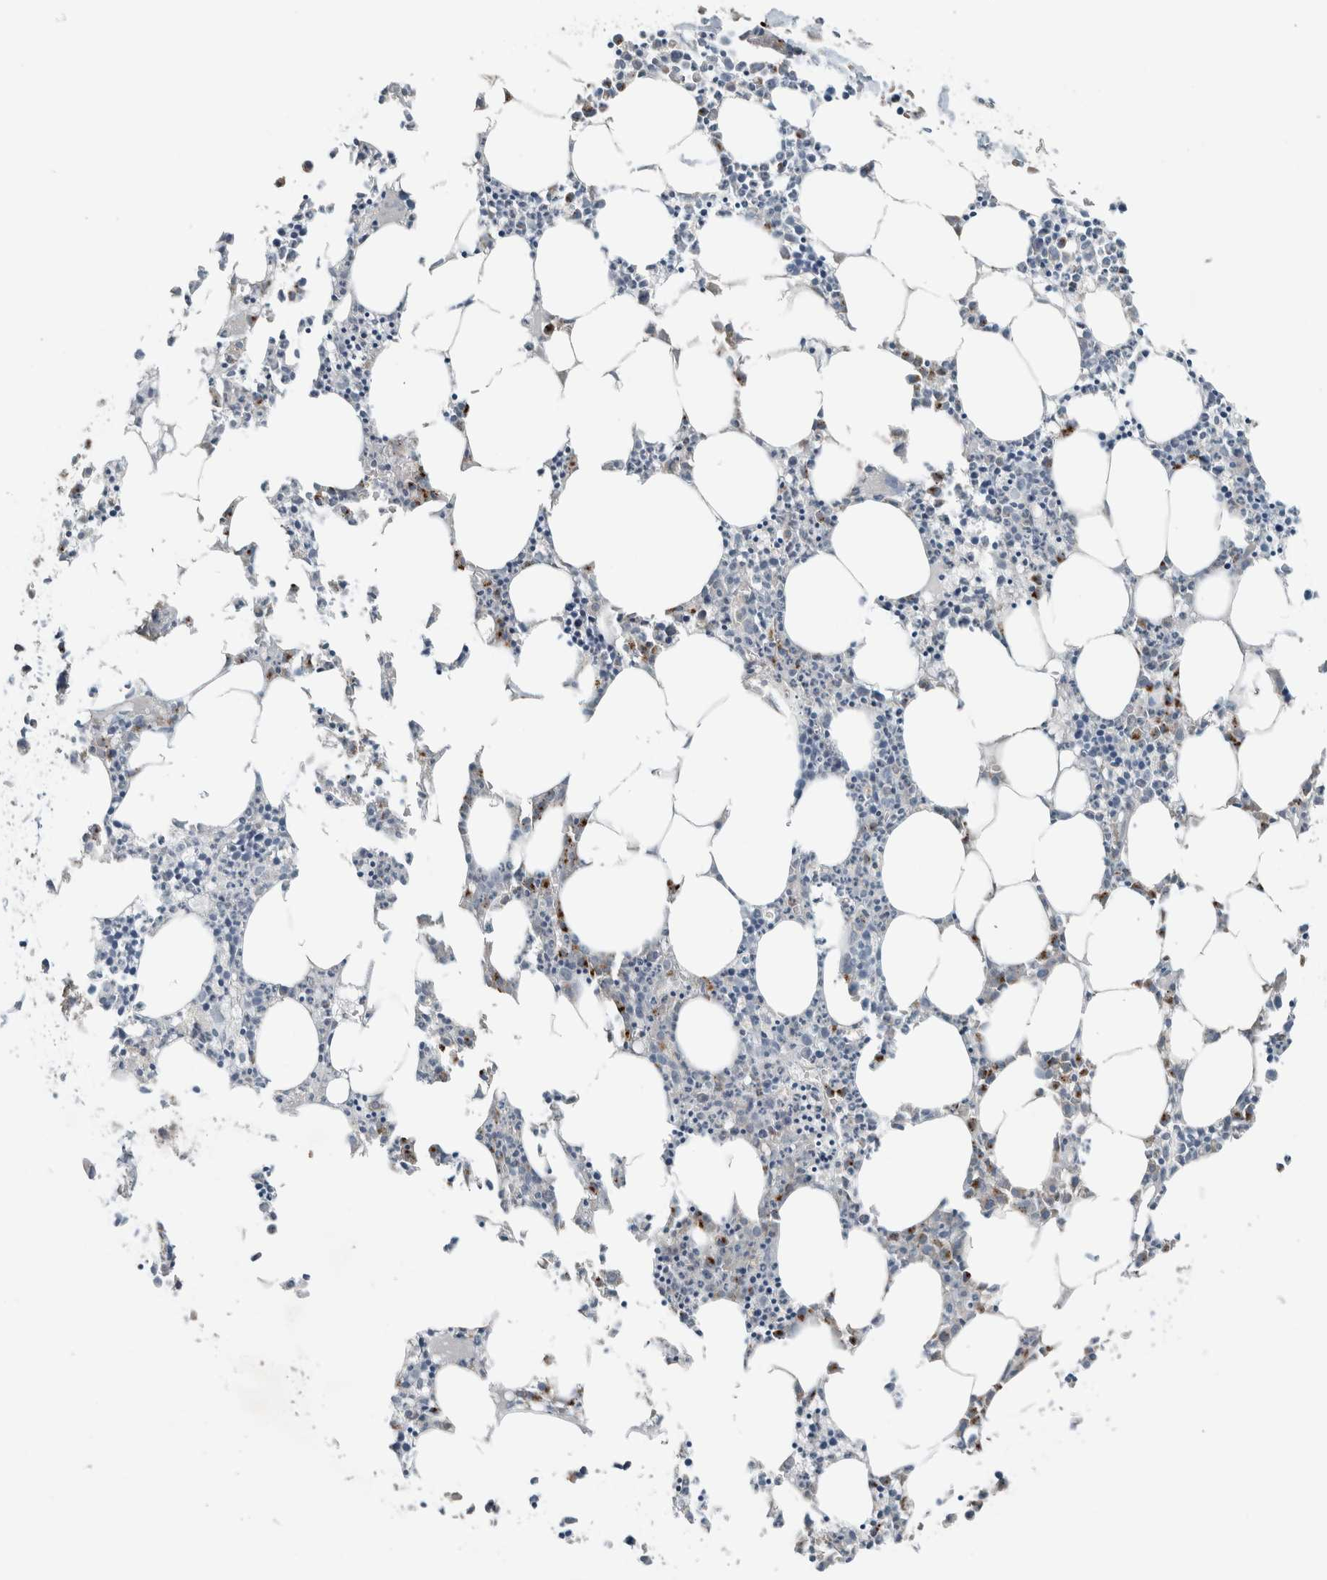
{"staining": {"intensity": "negative", "quantity": "none", "location": "none"}, "tissue": "bone marrow", "cell_type": "Hematopoietic cells", "image_type": "normal", "snomed": [{"axis": "morphology", "description": "Normal tissue, NOS"}, {"axis": "morphology", "description": "Inflammation, NOS"}, {"axis": "topography", "description": "Bone marrow"}], "caption": "This micrograph is of normal bone marrow stained with immunohistochemistry to label a protein in brown with the nuclei are counter-stained blue. There is no staining in hematopoietic cells.", "gene": "JADE2", "patient": {"sex": "female", "age": 62}}